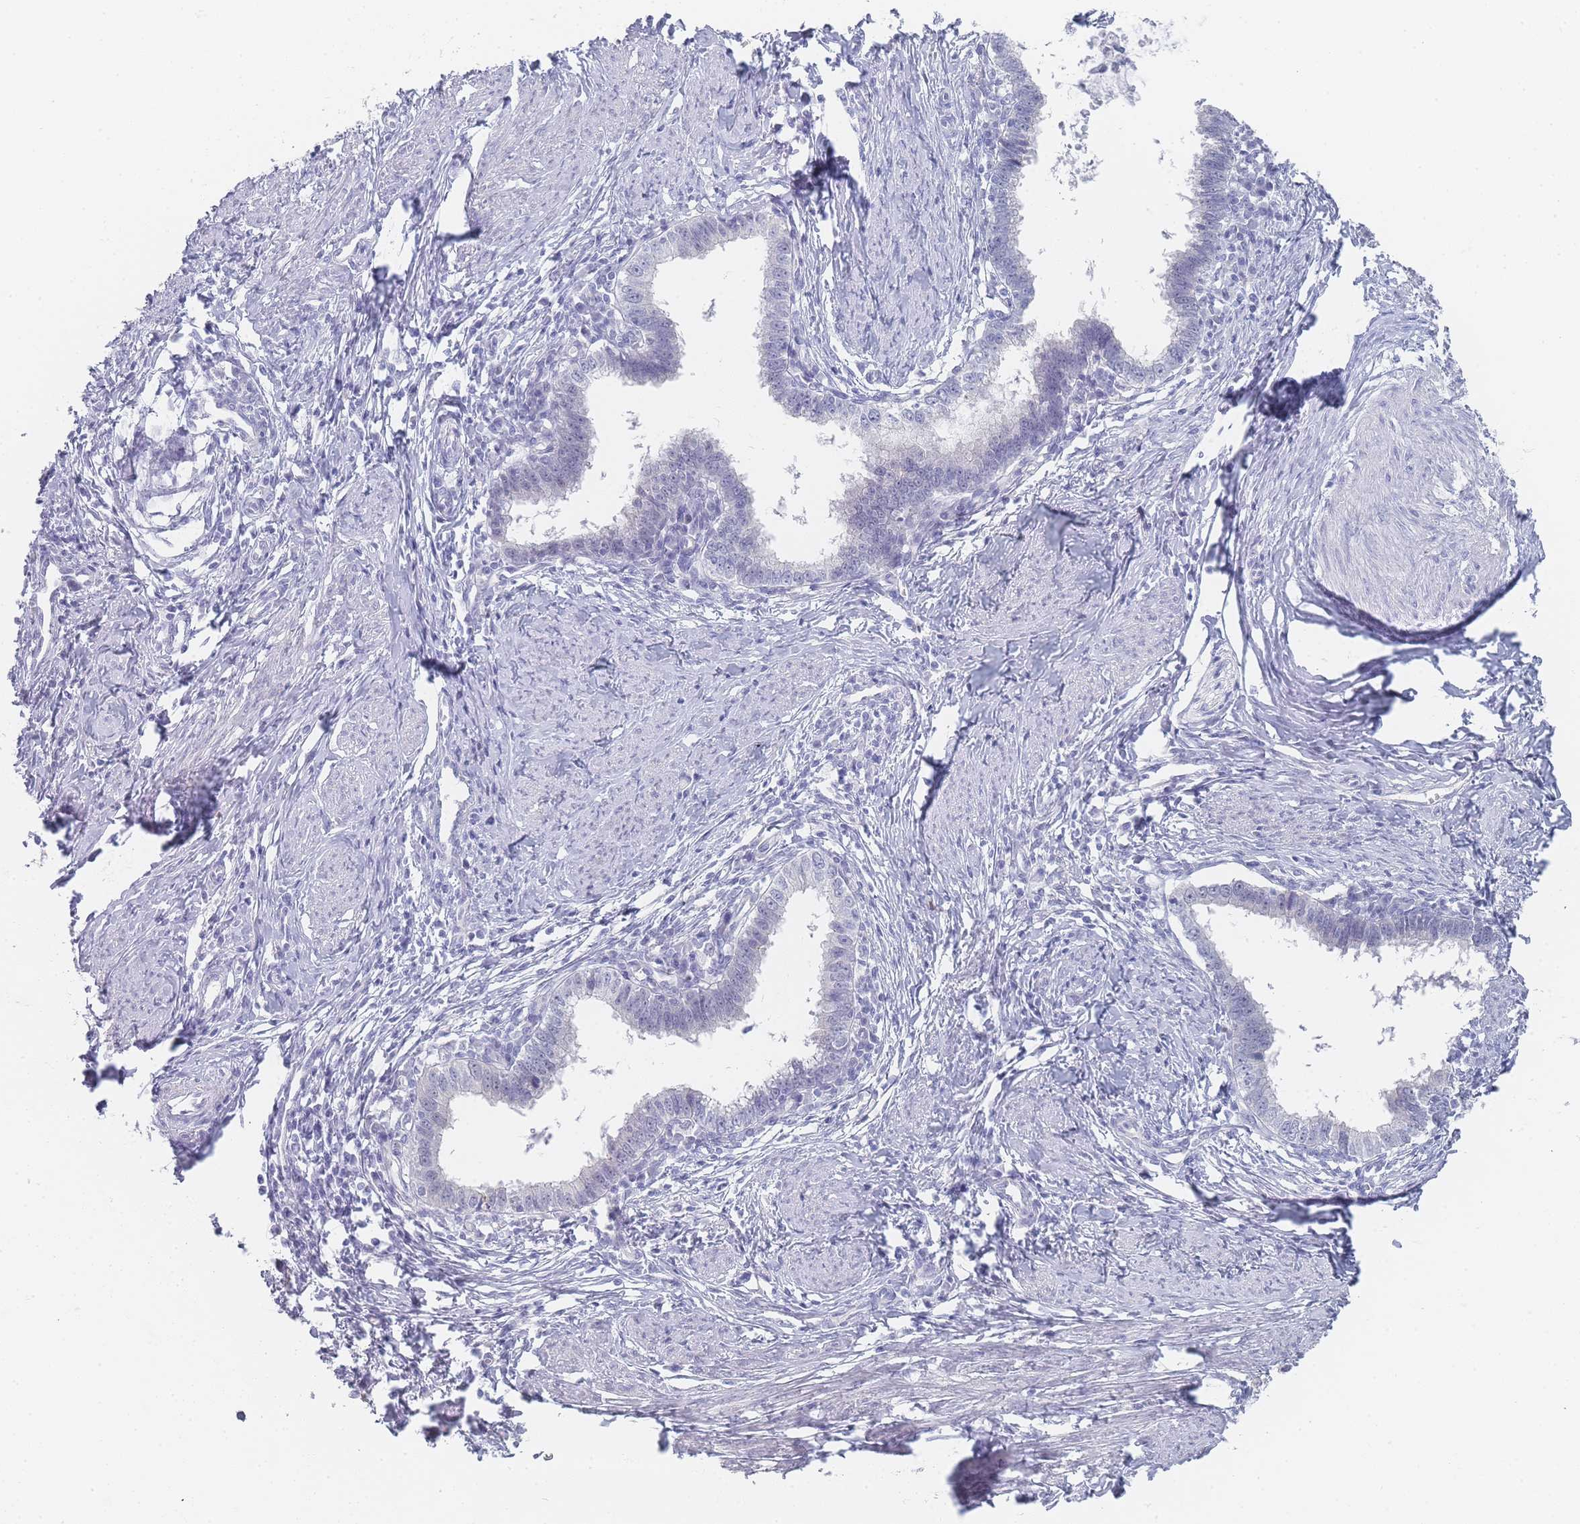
{"staining": {"intensity": "negative", "quantity": "none", "location": "none"}, "tissue": "cervical cancer", "cell_type": "Tumor cells", "image_type": "cancer", "snomed": [{"axis": "morphology", "description": "Adenocarcinoma, NOS"}, {"axis": "topography", "description": "Cervix"}], "caption": "This micrograph is of cervical cancer (adenocarcinoma) stained with IHC to label a protein in brown with the nuclei are counter-stained blue. There is no expression in tumor cells.", "gene": "IMPG1", "patient": {"sex": "female", "age": 36}}